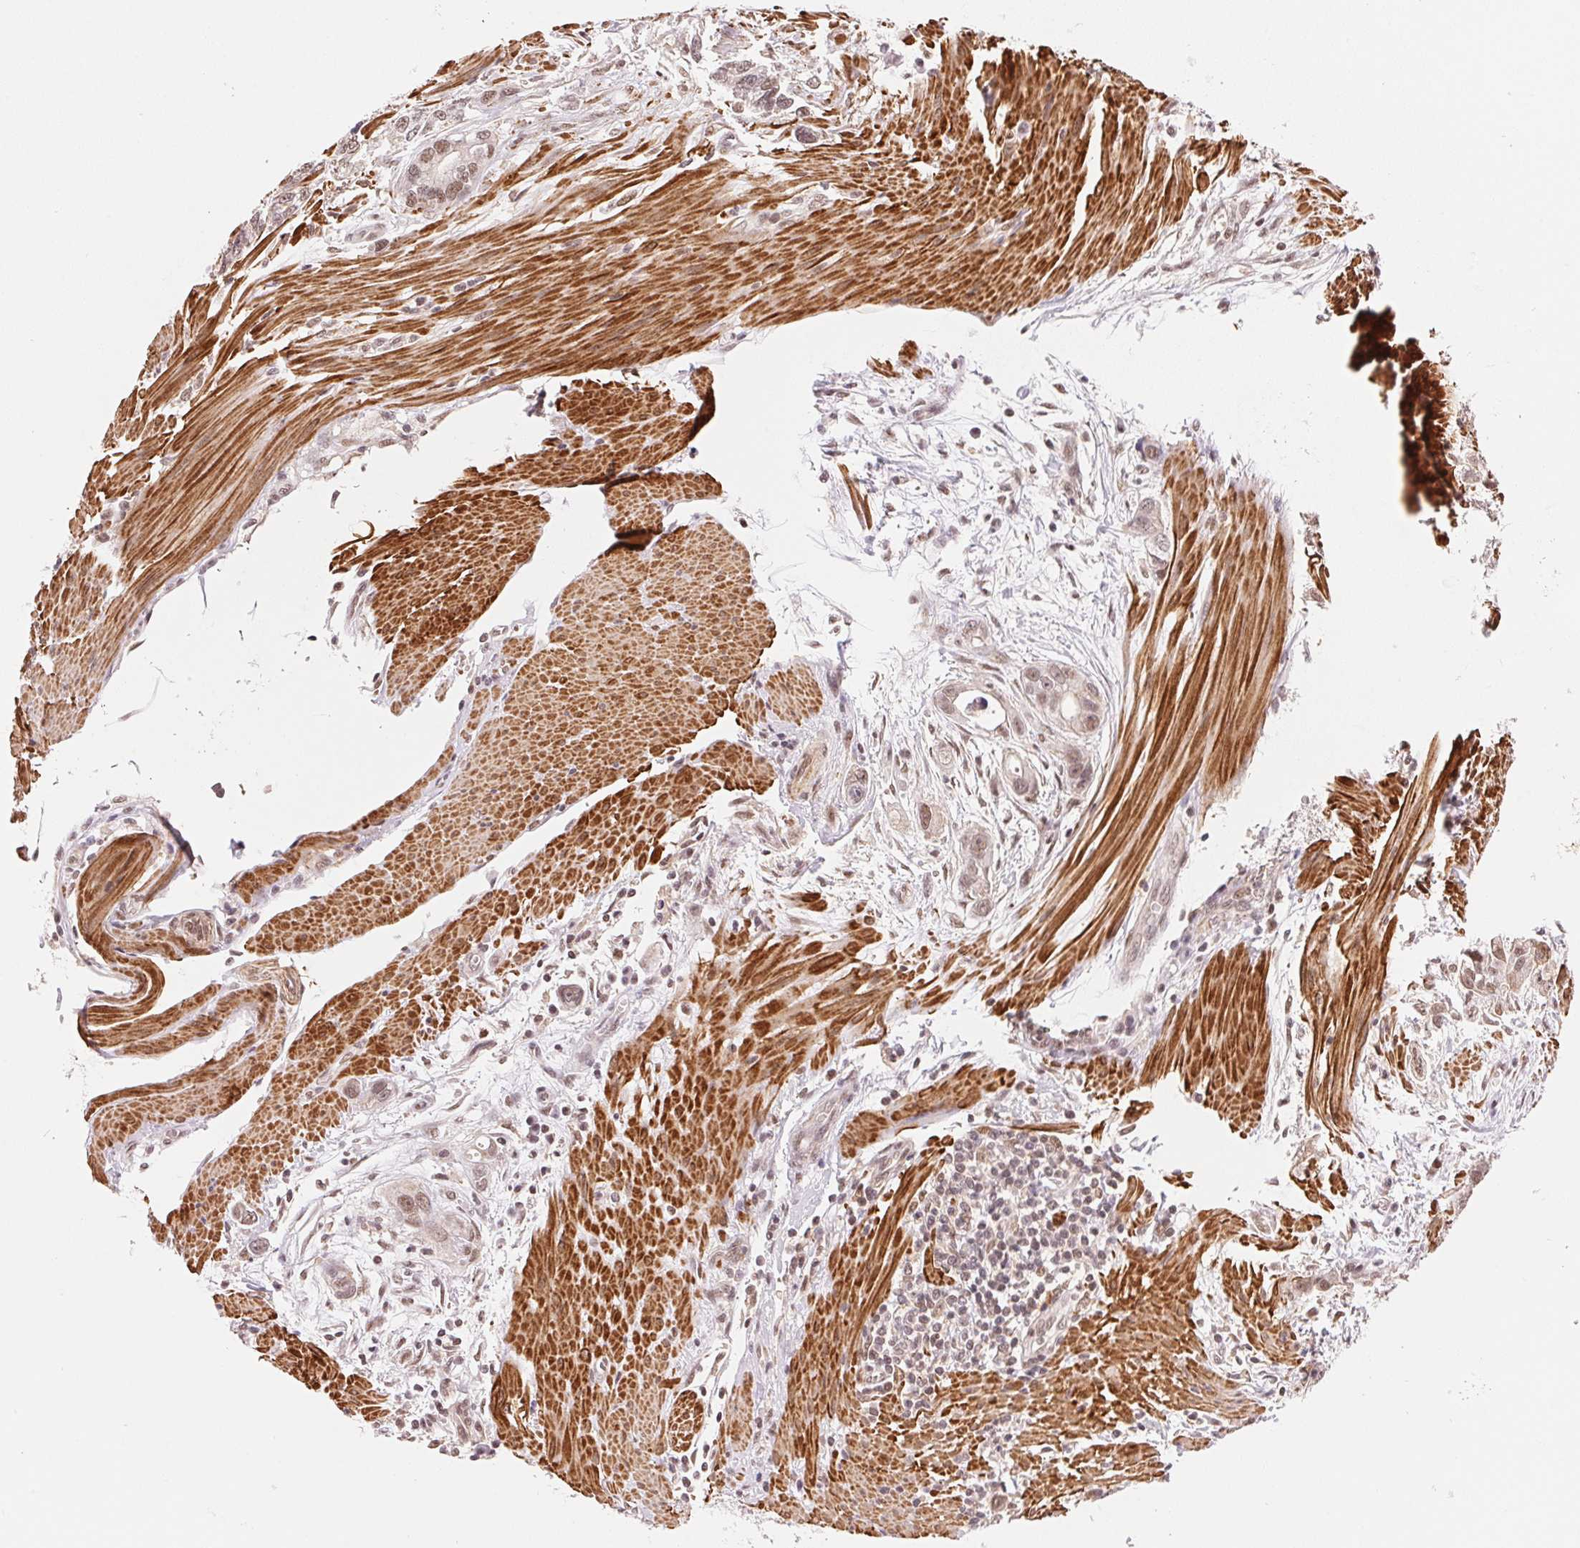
{"staining": {"intensity": "weak", "quantity": "25%-75%", "location": "nuclear"}, "tissue": "stomach cancer", "cell_type": "Tumor cells", "image_type": "cancer", "snomed": [{"axis": "morphology", "description": "Adenocarcinoma, NOS"}, {"axis": "topography", "description": "Stomach, lower"}], "caption": "Tumor cells display weak nuclear positivity in about 25%-75% of cells in stomach adenocarcinoma.", "gene": "HNRNPDL", "patient": {"sex": "female", "age": 93}}